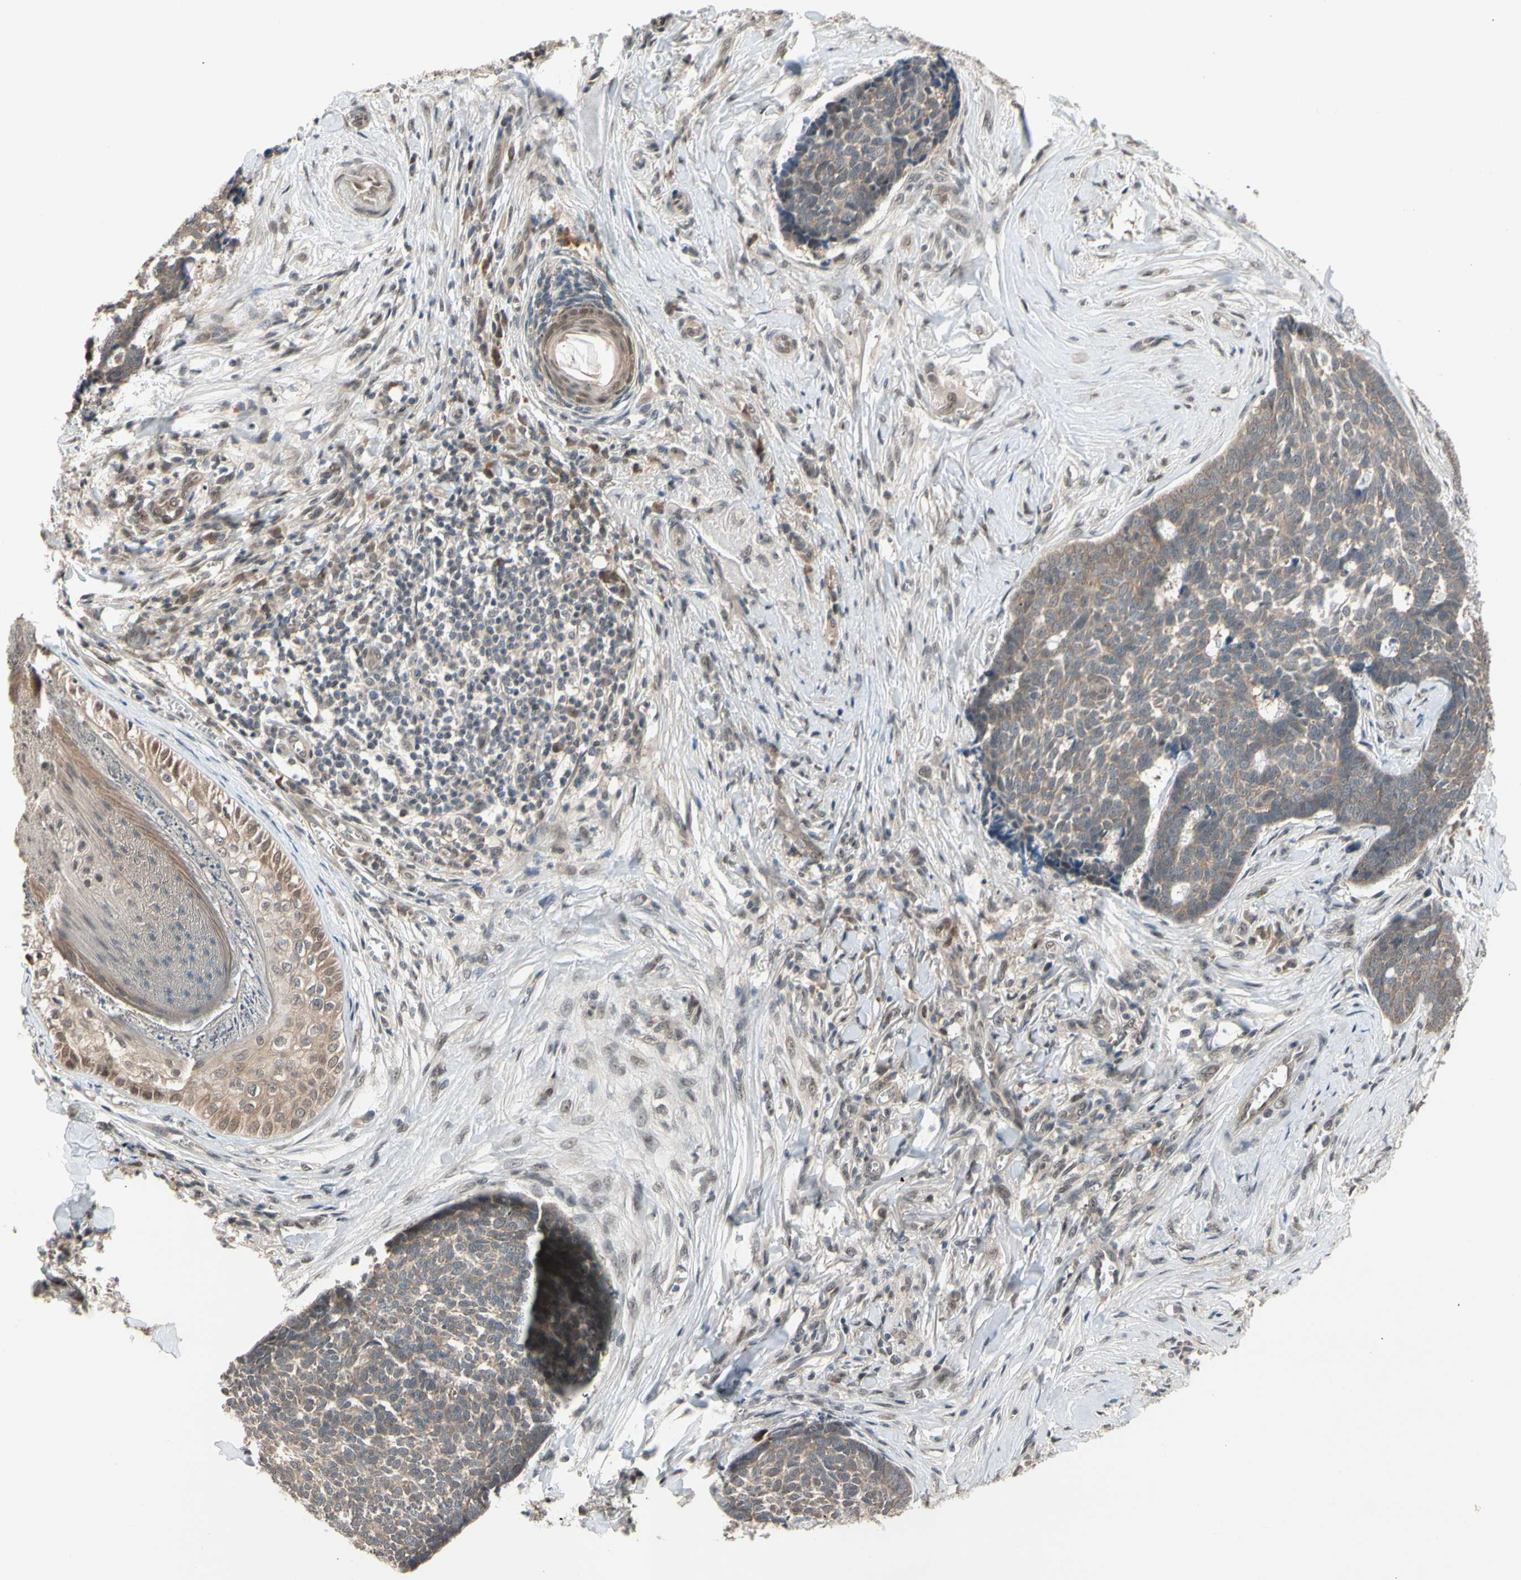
{"staining": {"intensity": "weak", "quantity": ">75%", "location": "cytoplasmic/membranous"}, "tissue": "skin cancer", "cell_type": "Tumor cells", "image_type": "cancer", "snomed": [{"axis": "morphology", "description": "Basal cell carcinoma"}, {"axis": "topography", "description": "Skin"}], "caption": "High-power microscopy captured an immunohistochemistry histopathology image of skin cancer (basal cell carcinoma), revealing weak cytoplasmic/membranous staining in about >75% of tumor cells.", "gene": "NGEF", "patient": {"sex": "male", "age": 84}}